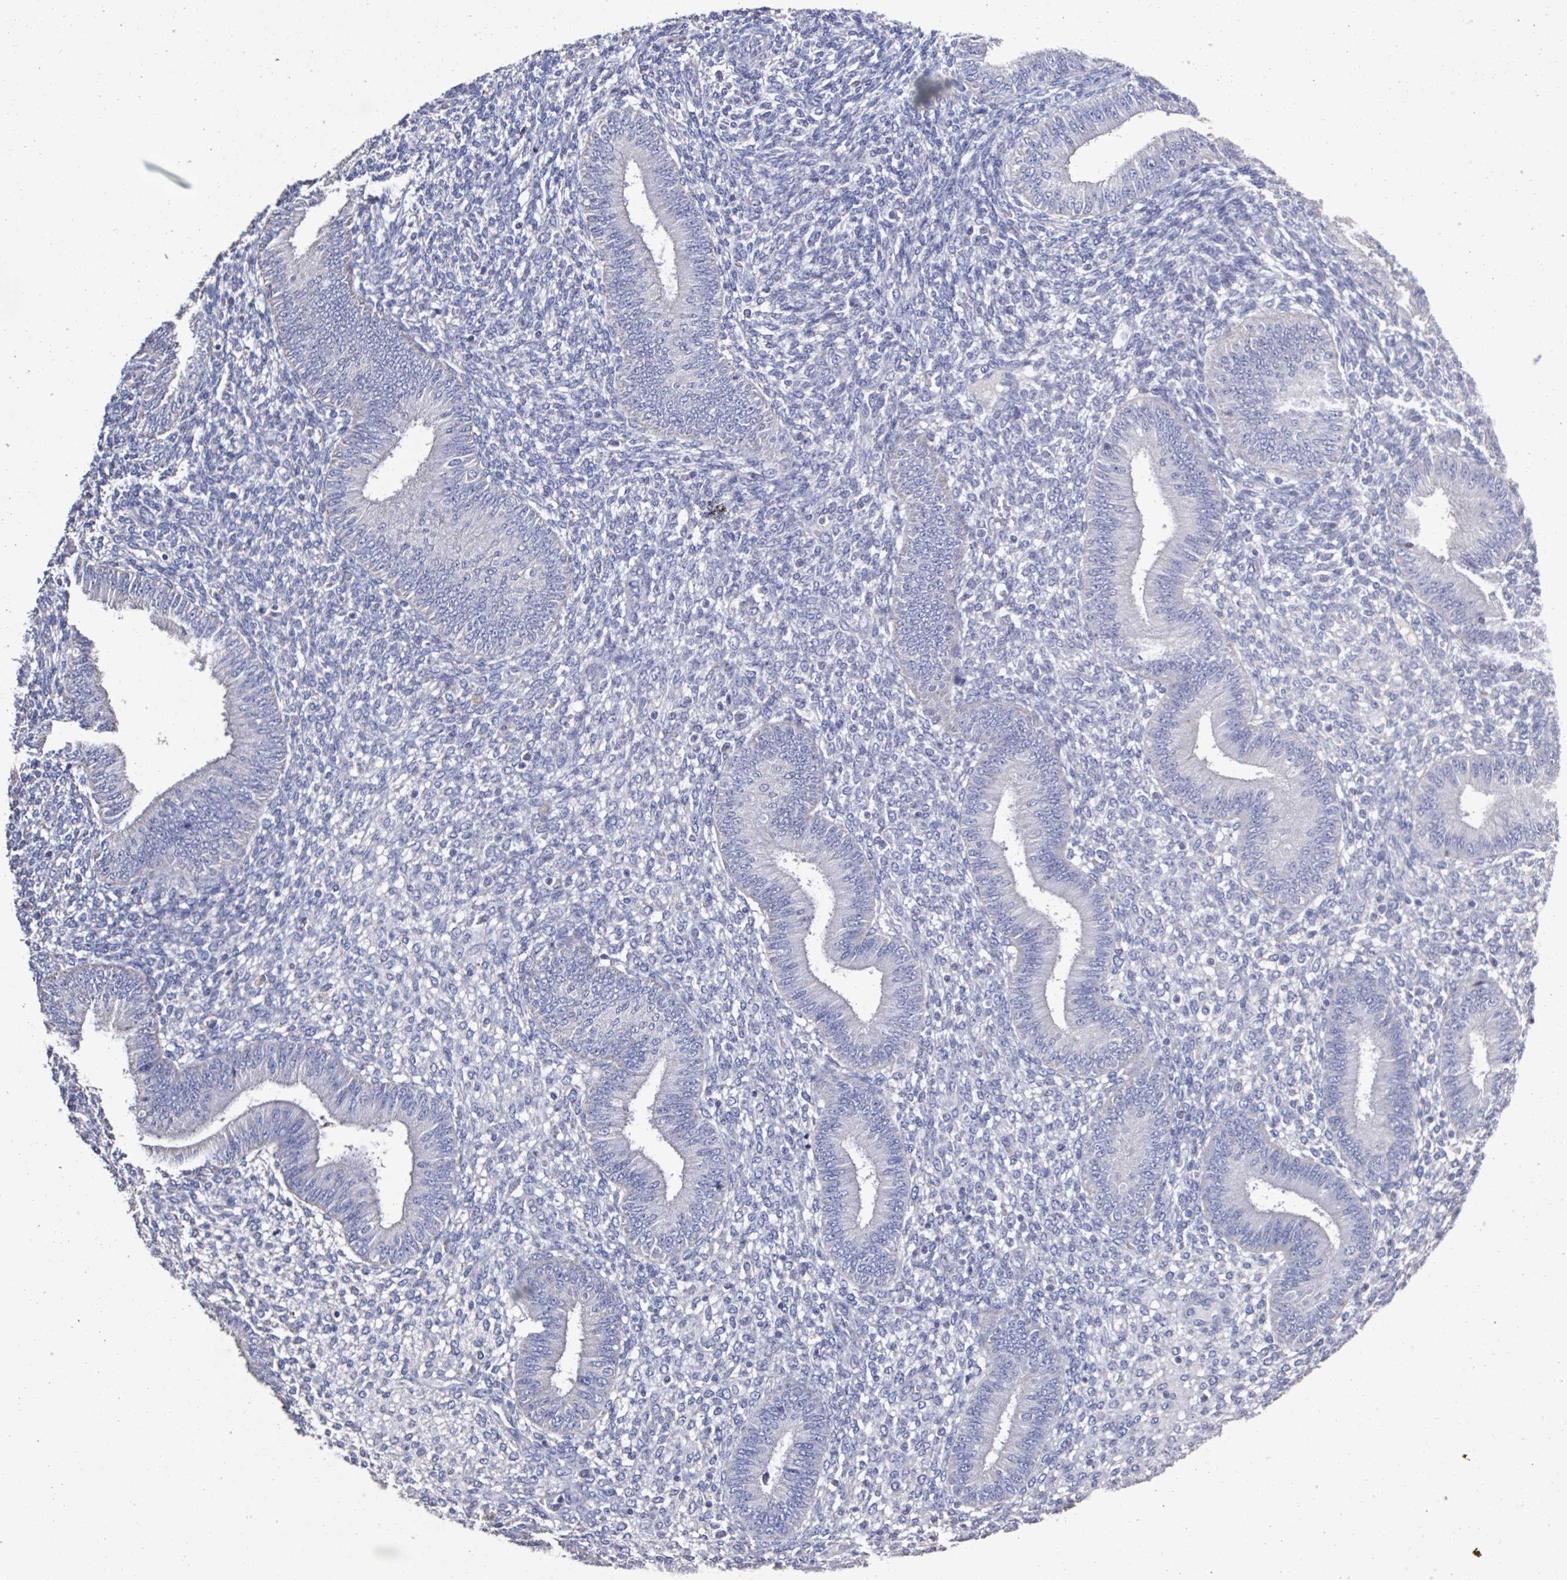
{"staining": {"intensity": "negative", "quantity": "none", "location": "none"}, "tissue": "endometrium", "cell_type": "Cells in endometrial stroma", "image_type": "normal", "snomed": [{"axis": "morphology", "description": "Normal tissue, NOS"}, {"axis": "topography", "description": "Endometrium"}], "caption": "Human endometrium stained for a protein using immunohistochemistry (IHC) demonstrates no positivity in cells in endometrial stroma.", "gene": "PLA2G4E", "patient": {"sex": "female", "age": 39}}